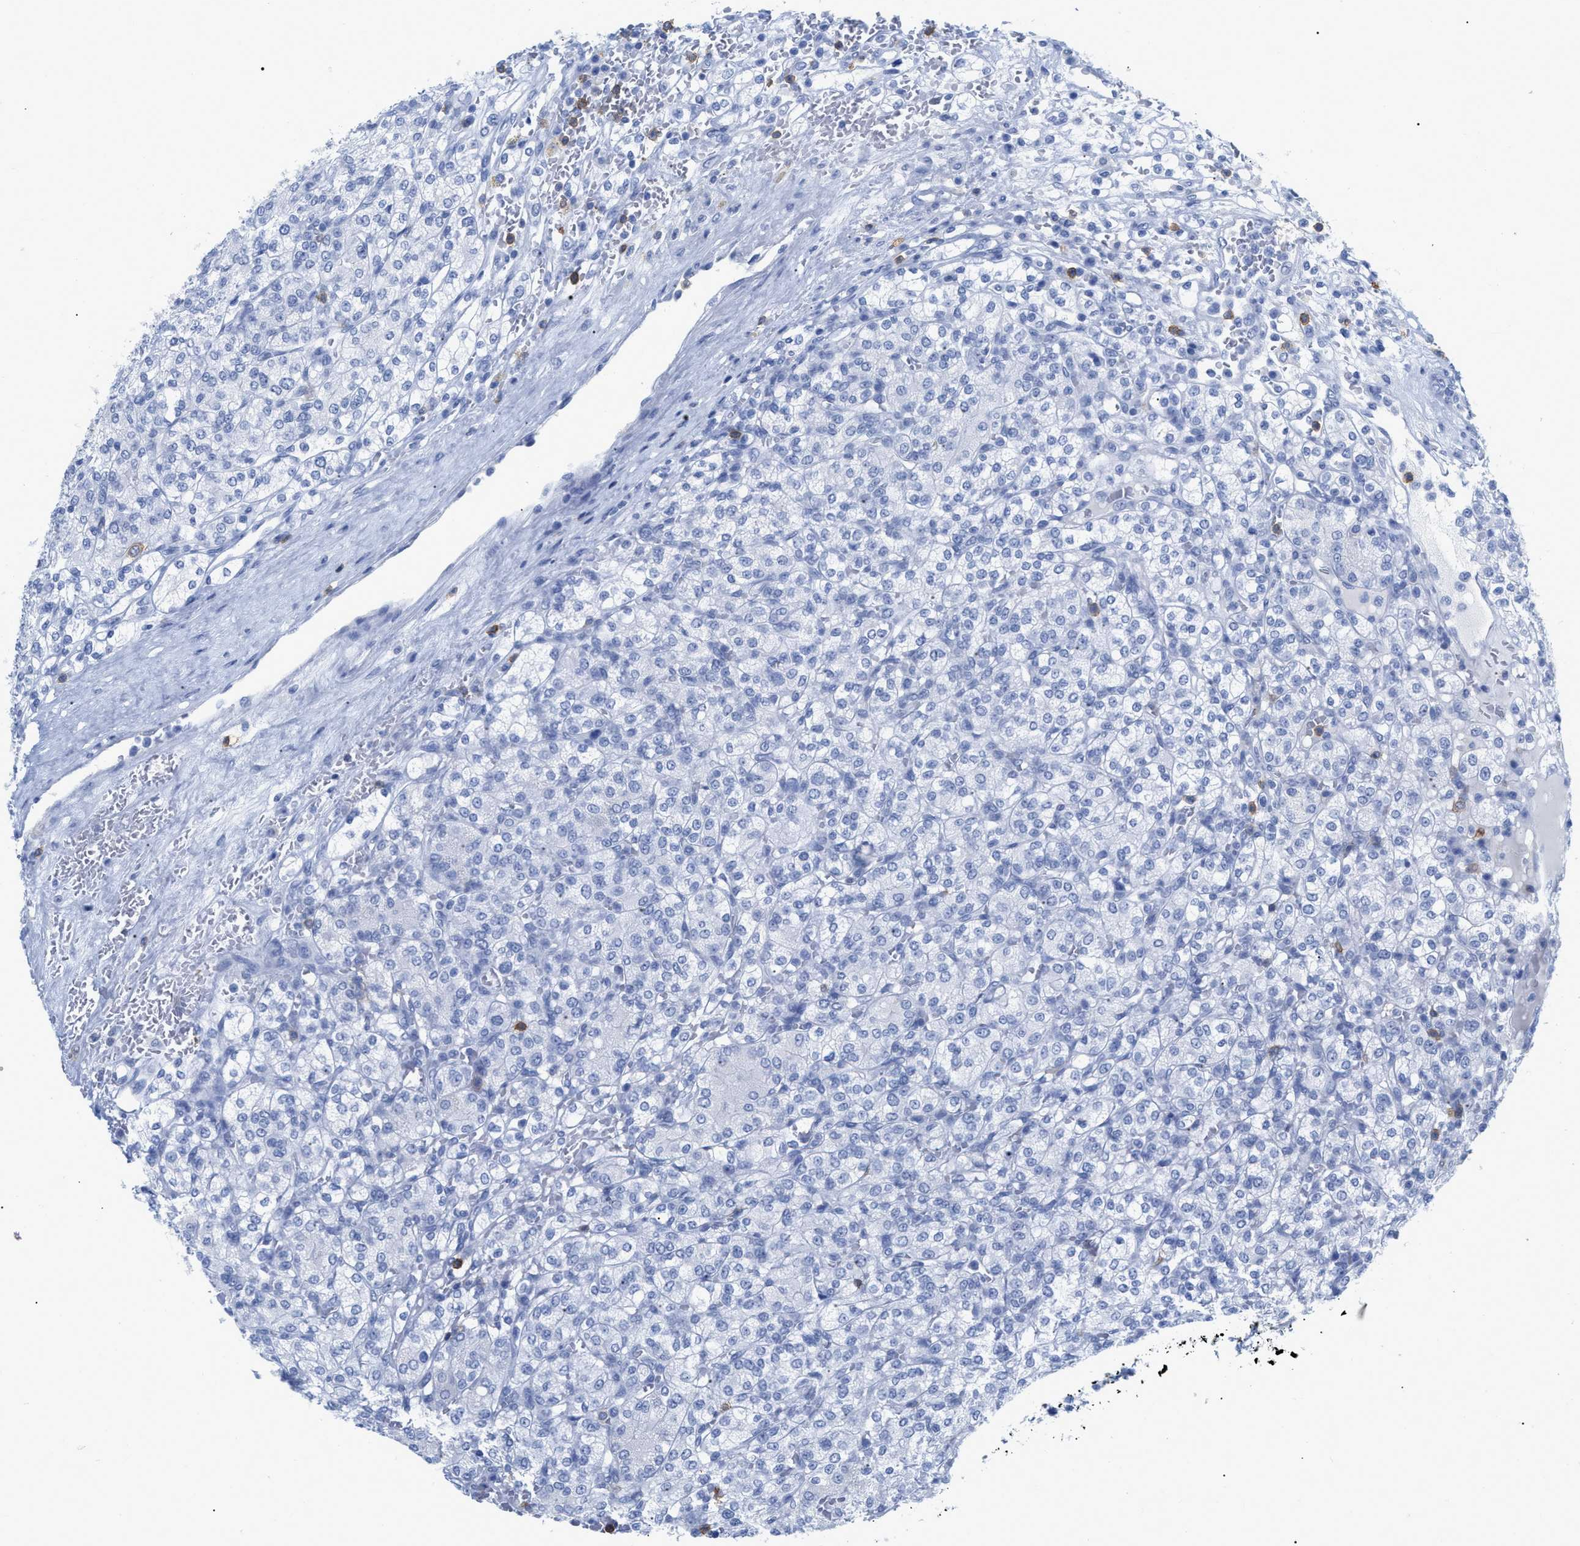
{"staining": {"intensity": "negative", "quantity": "none", "location": "none"}, "tissue": "renal cancer", "cell_type": "Tumor cells", "image_type": "cancer", "snomed": [{"axis": "morphology", "description": "Adenocarcinoma, NOS"}, {"axis": "topography", "description": "Kidney"}], "caption": "Immunohistochemistry image of human renal cancer stained for a protein (brown), which demonstrates no expression in tumor cells. Brightfield microscopy of IHC stained with DAB (brown) and hematoxylin (blue), captured at high magnification.", "gene": "CD5", "patient": {"sex": "male", "age": 77}}